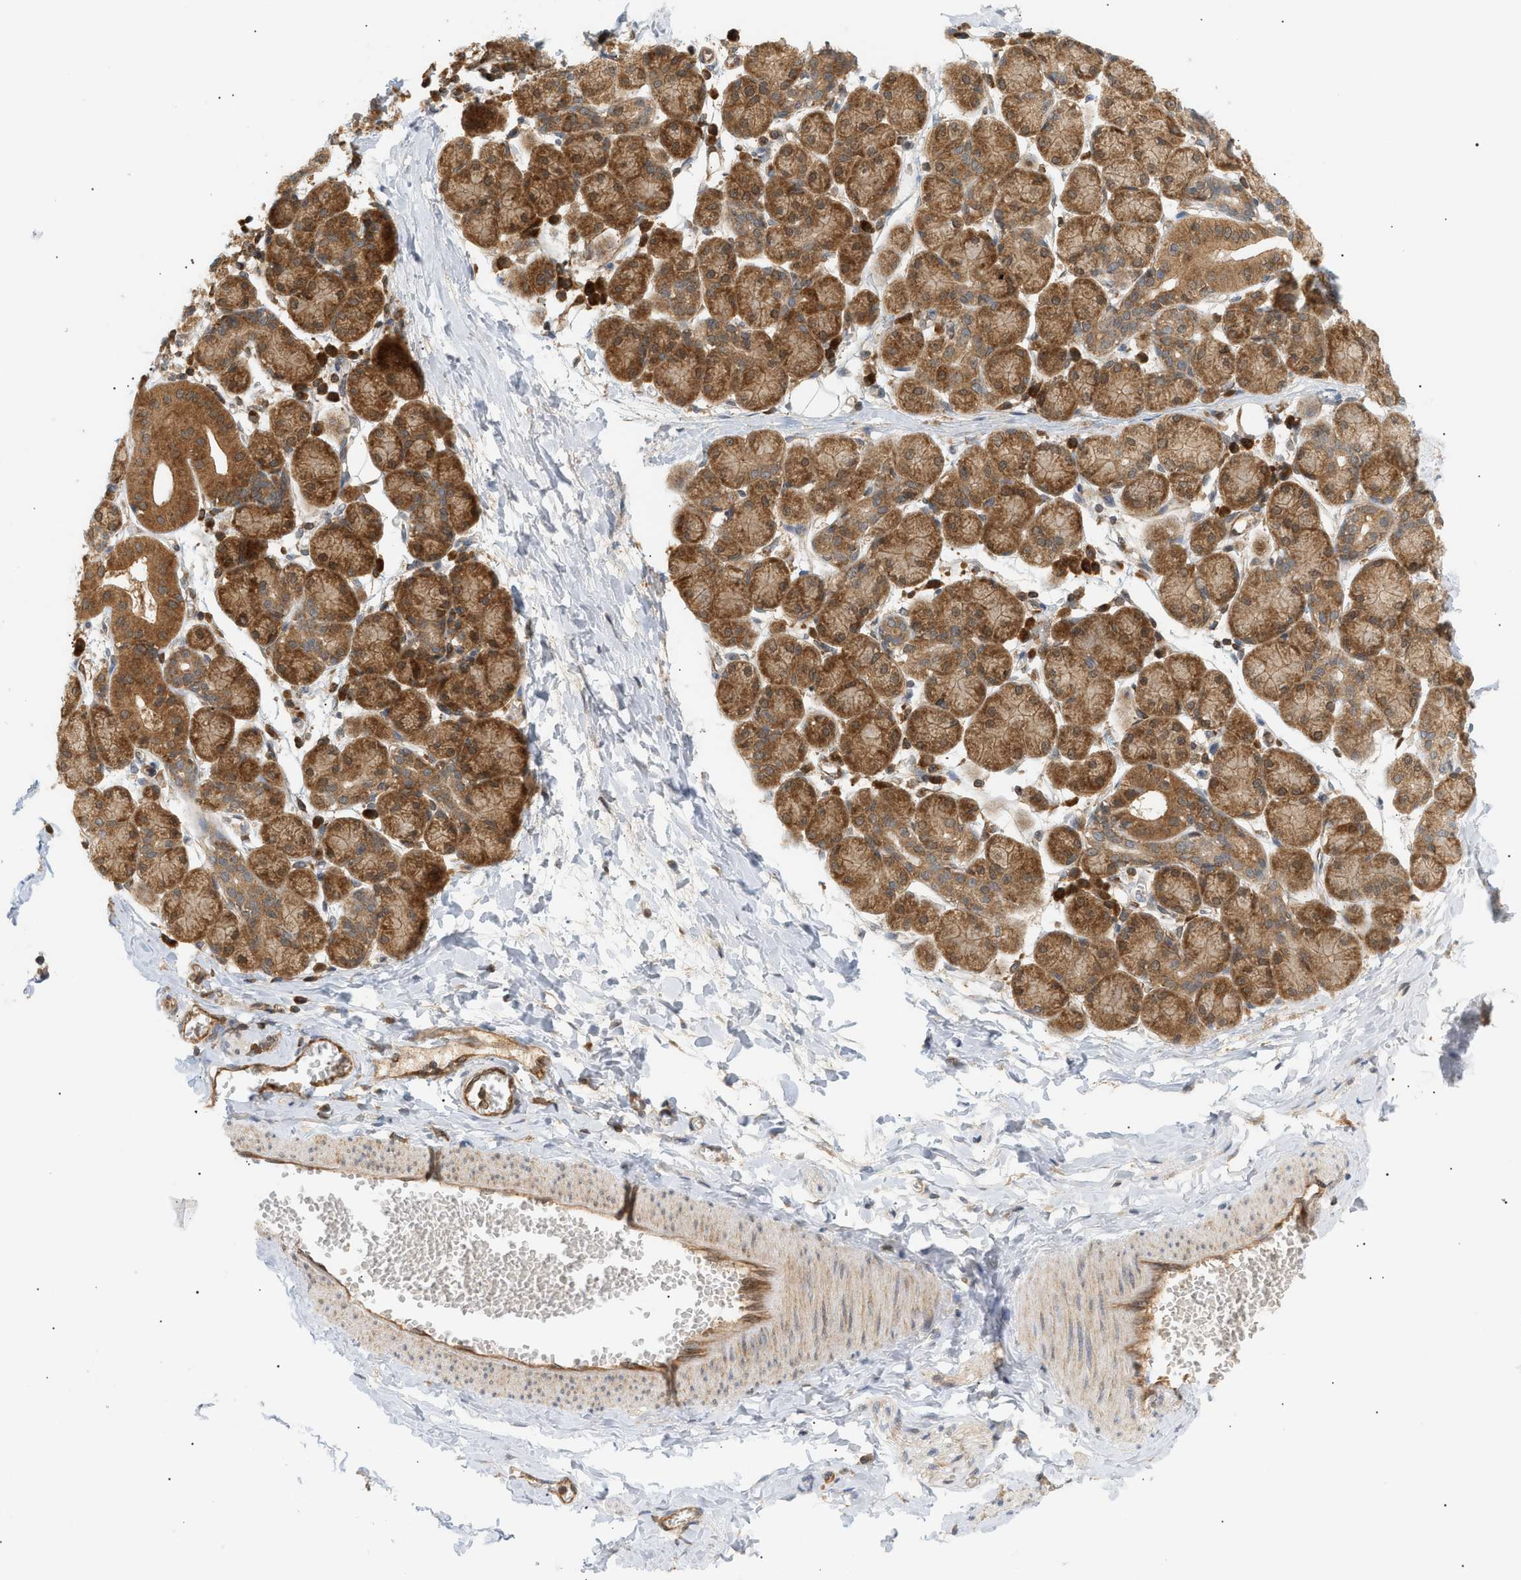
{"staining": {"intensity": "moderate", "quantity": ">75%", "location": "cytoplasmic/membranous"}, "tissue": "salivary gland", "cell_type": "Glandular cells", "image_type": "normal", "snomed": [{"axis": "morphology", "description": "Normal tissue, NOS"}, {"axis": "morphology", "description": "Inflammation, NOS"}, {"axis": "topography", "description": "Lymph node"}, {"axis": "topography", "description": "Salivary gland"}], "caption": "An immunohistochemistry histopathology image of benign tissue is shown. Protein staining in brown shows moderate cytoplasmic/membranous positivity in salivary gland within glandular cells. The staining was performed using DAB (3,3'-diaminobenzidine), with brown indicating positive protein expression. Nuclei are stained blue with hematoxylin.", "gene": "SHC1", "patient": {"sex": "male", "age": 3}}